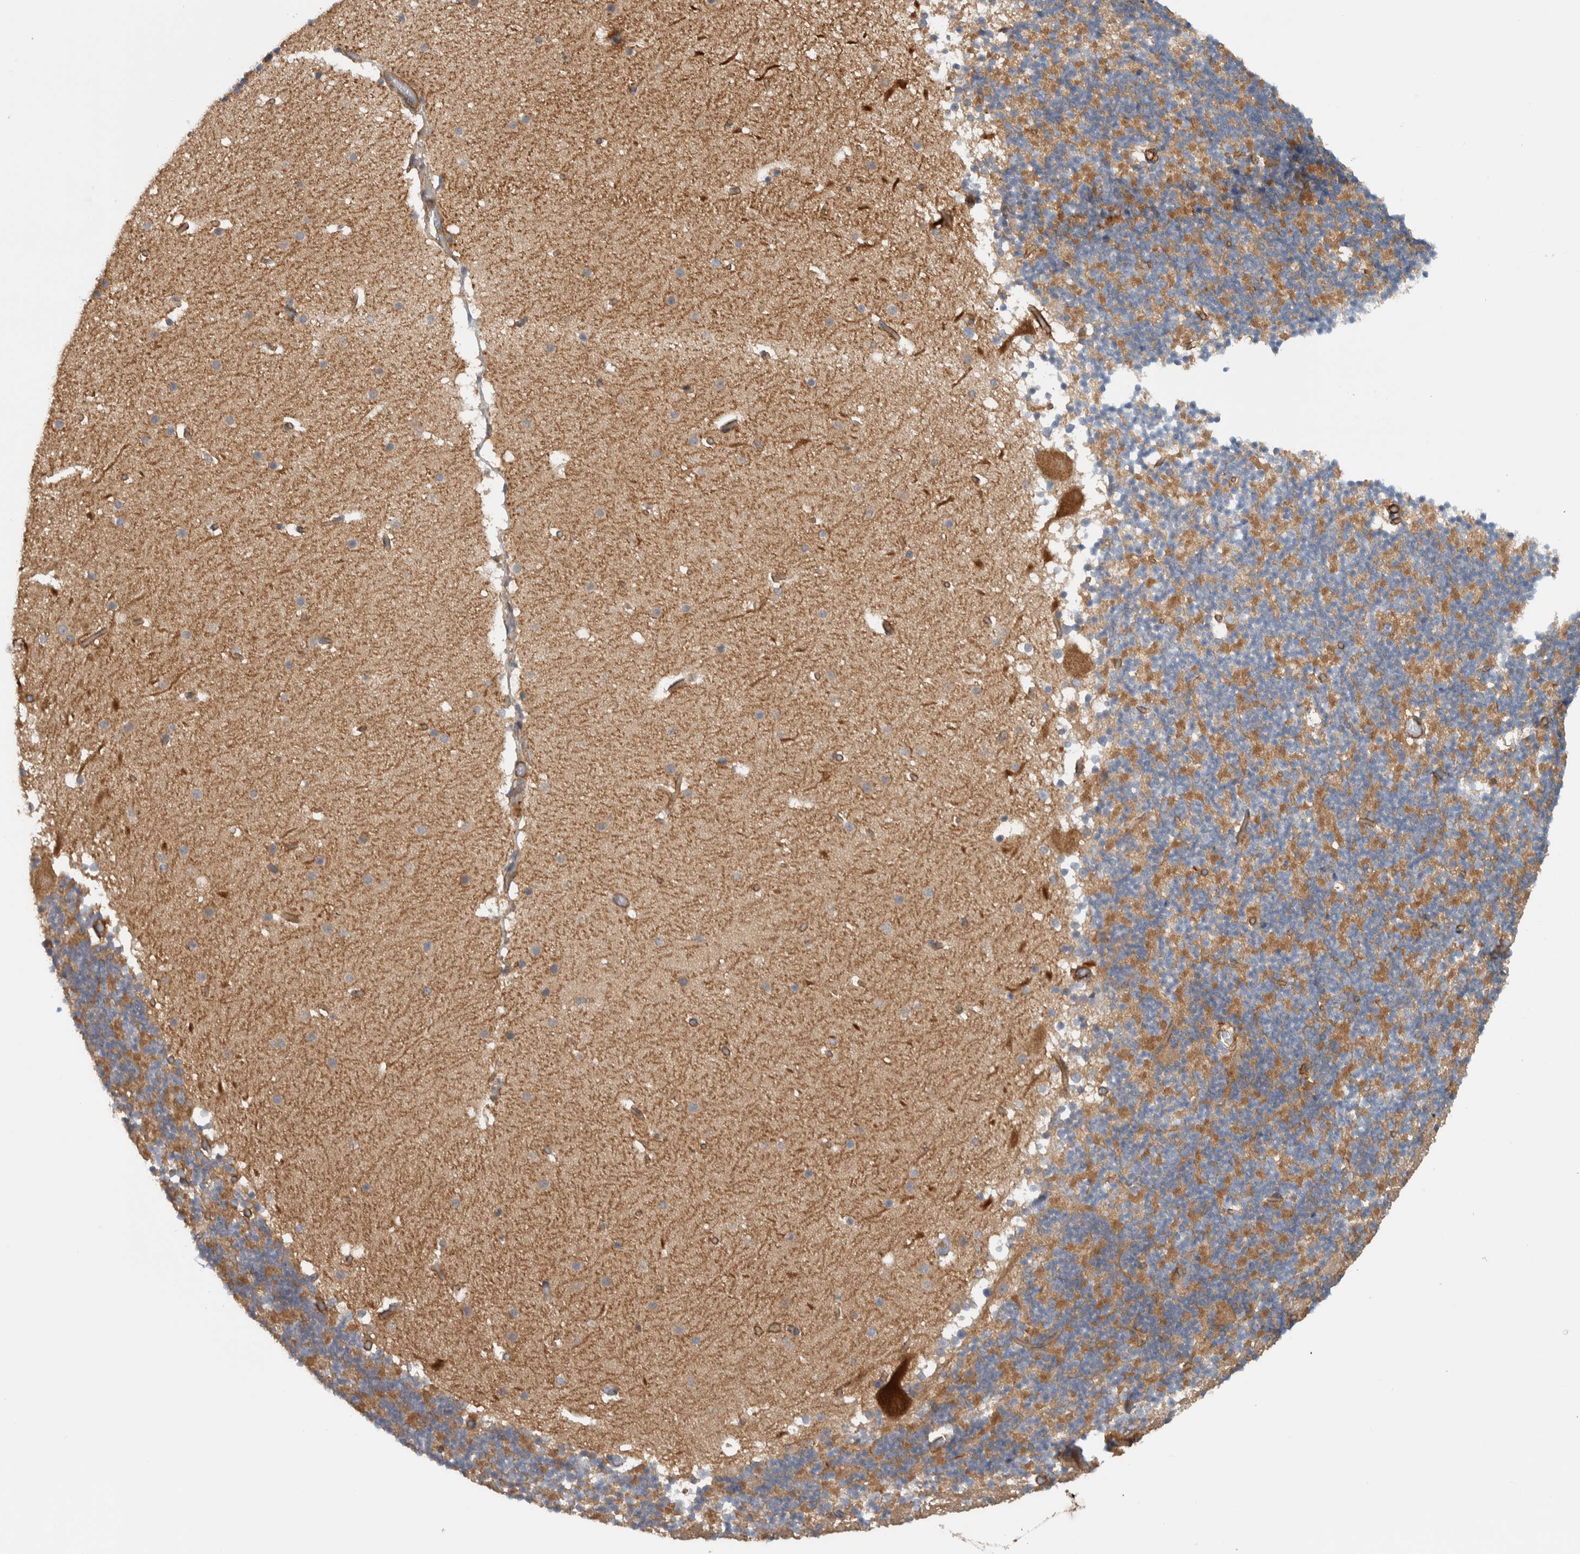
{"staining": {"intensity": "moderate", "quantity": ">75%", "location": "cytoplasmic/membranous"}, "tissue": "cerebellum", "cell_type": "Cells in granular layer", "image_type": "normal", "snomed": [{"axis": "morphology", "description": "Normal tissue, NOS"}, {"axis": "topography", "description": "Cerebellum"}], "caption": "This is a micrograph of immunohistochemistry (IHC) staining of benign cerebellum, which shows moderate expression in the cytoplasmic/membranous of cells in granular layer.", "gene": "MPRIP", "patient": {"sex": "male", "age": 57}}